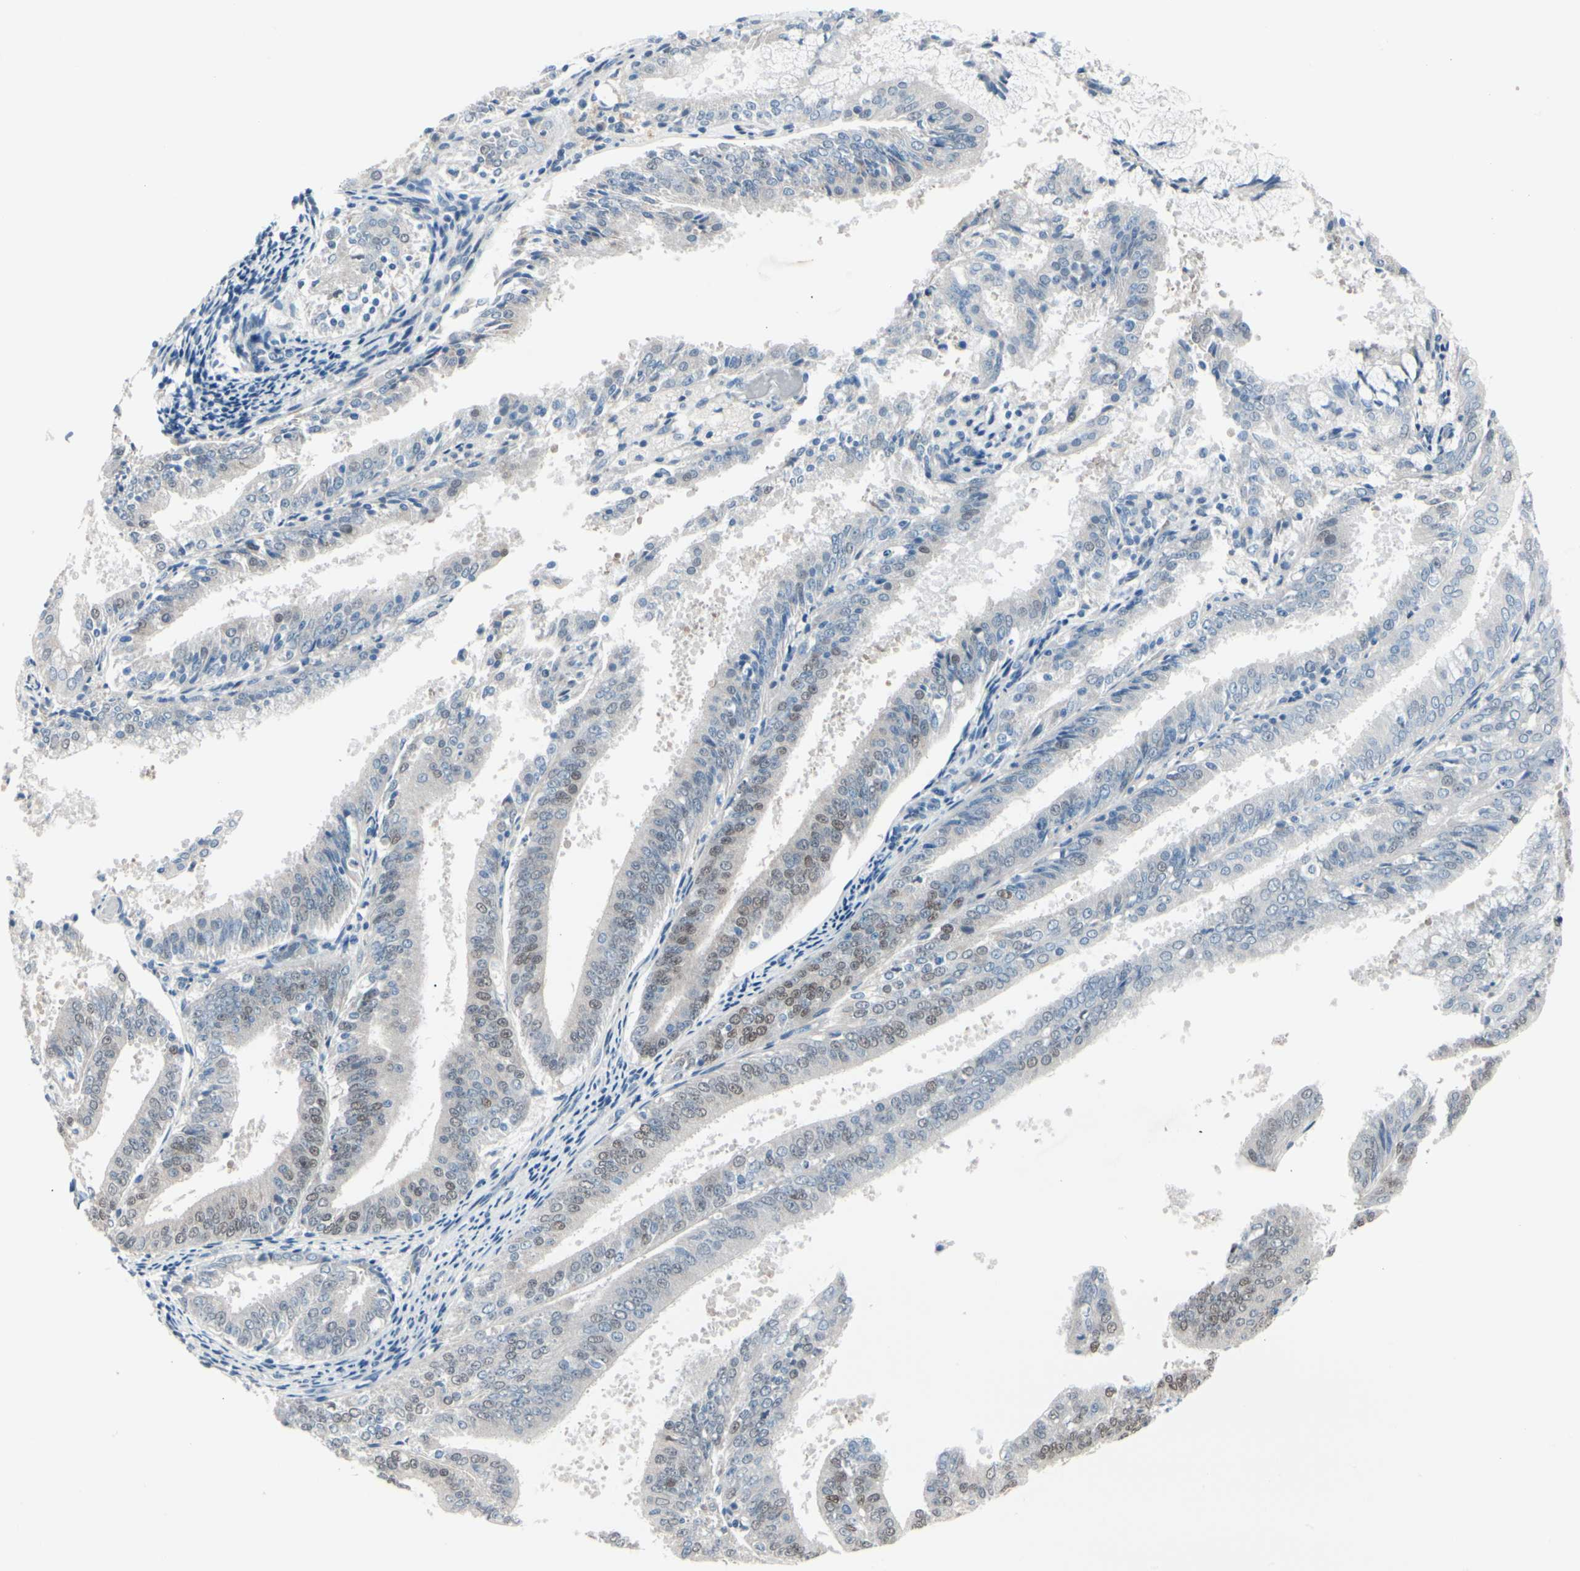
{"staining": {"intensity": "moderate", "quantity": "<25%", "location": "nuclear"}, "tissue": "endometrial cancer", "cell_type": "Tumor cells", "image_type": "cancer", "snomed": [{"axis": "morphology", "description": "Adenocarcinoma, NOS"}, {"axis": "topography", "description": "Endometrium"}], "caption": "The photomicrograph displays immunohistochemical staining of endometrial cancer (adenocarcinoma). There is moderate nuclear expression is identified in about <25% of tumor cells. The staining is performed using DAB (3,3'-diaminobenzidine) brown chromogen to label protein expression. The nuclei are counter-stained blue using hematoxylin.", "gene": "PGR", "patient": {"sex": "female", "age": 63}}